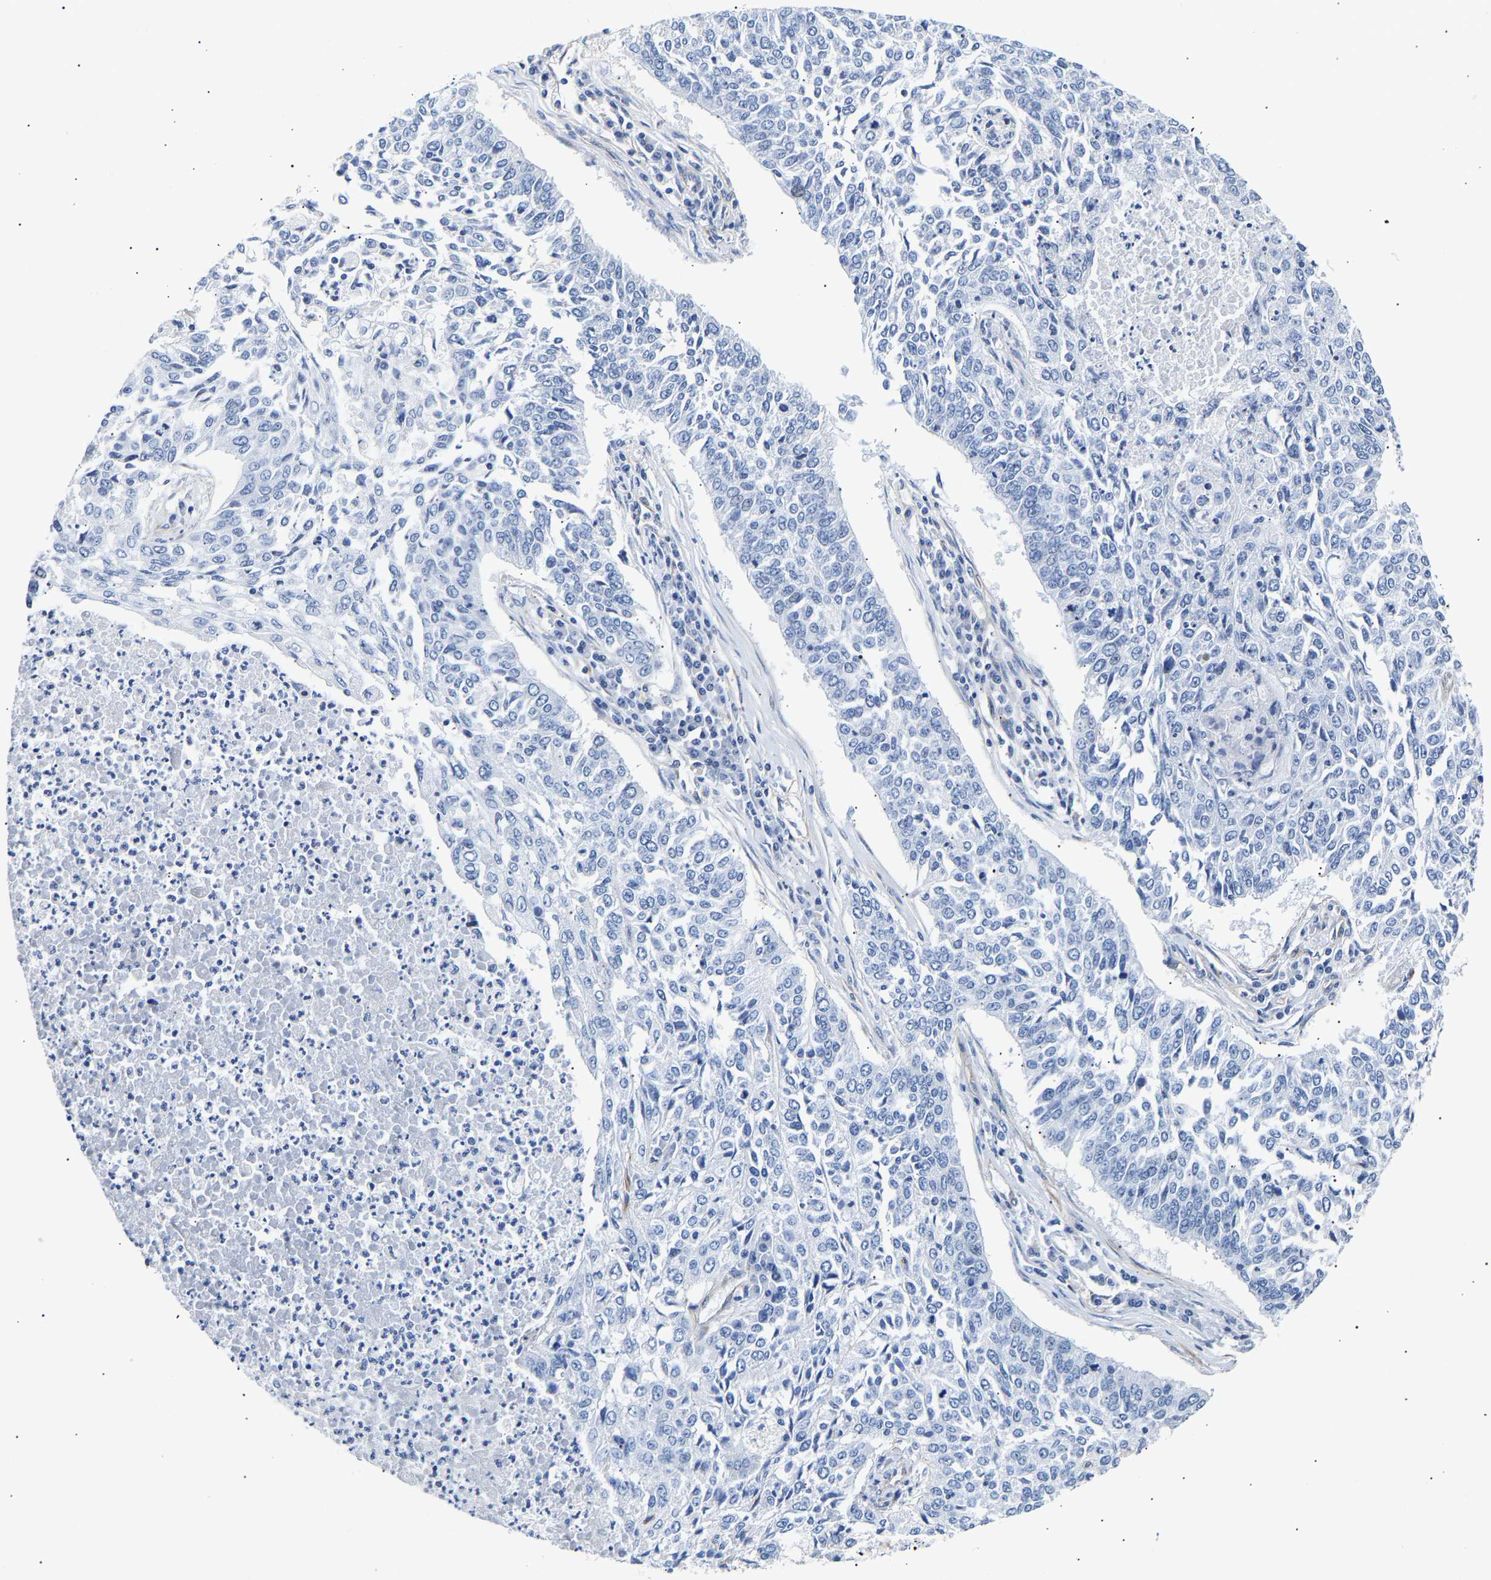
{"staining": {"intensity": "negative", "quantity": "none", "location": "none"}, "tissue": "lung cancer", "cell_type": "Tumor cells", "image_type": "cancer", "snomed": [{"axis": "morphology", "description": "Normal tissue, NOS"}, {"axis": "morphology", "description": "Squamous cell carcinoma, NOS"}, {"axis": "topography", "description": "Cartilage tissue"}, {"axis": "topography", "description": "Bronchus"}, {"axis": "topography", "description": "Lung"}], "caption": "This is a micrograph of IHC staining of lung squamous cell carcinoma, which shows no staining in tumor cells.", "gene": "IGFBP7", "patient": {"sex": "female", "age": 49}}